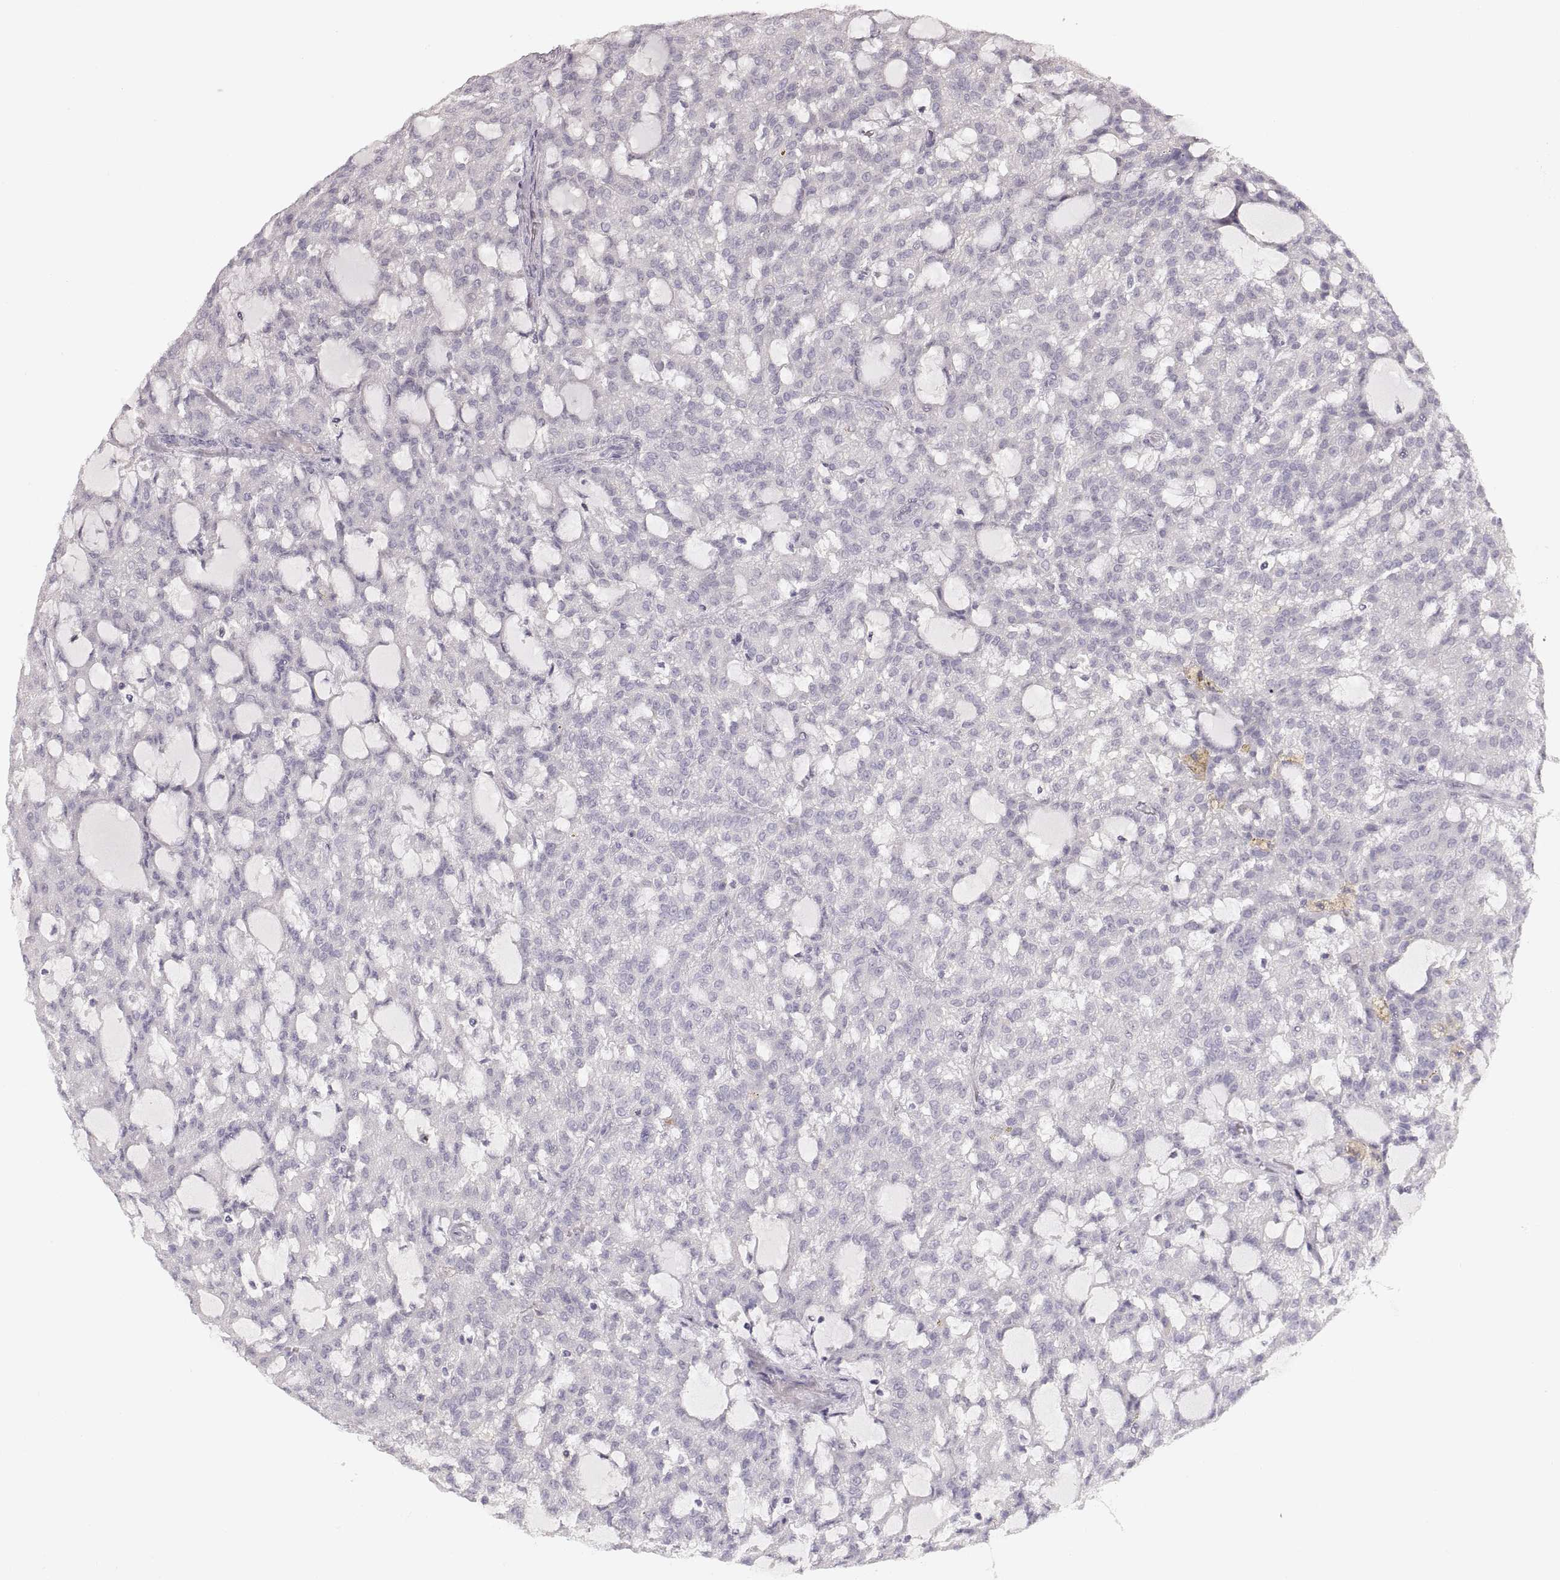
{"staining": {"intensity": "negative", "quantity": "none", "location": "none"}, "tissue": "renal cancer", "cell_type": "Tumor cells", "image_type": "cancer", "snomed": [{"axis": "morphology", "description": "Adenocarcinoma, NOS"}, {"axis": "topography", "description": "Kidney"}], "caption": "Renal cancer (adenocarcinoma) was stained to show a protein in brown. There is no significant staining in tumor cells.", "gene": "PCSK2", "patient": {"sex": "male", "age": 63}}